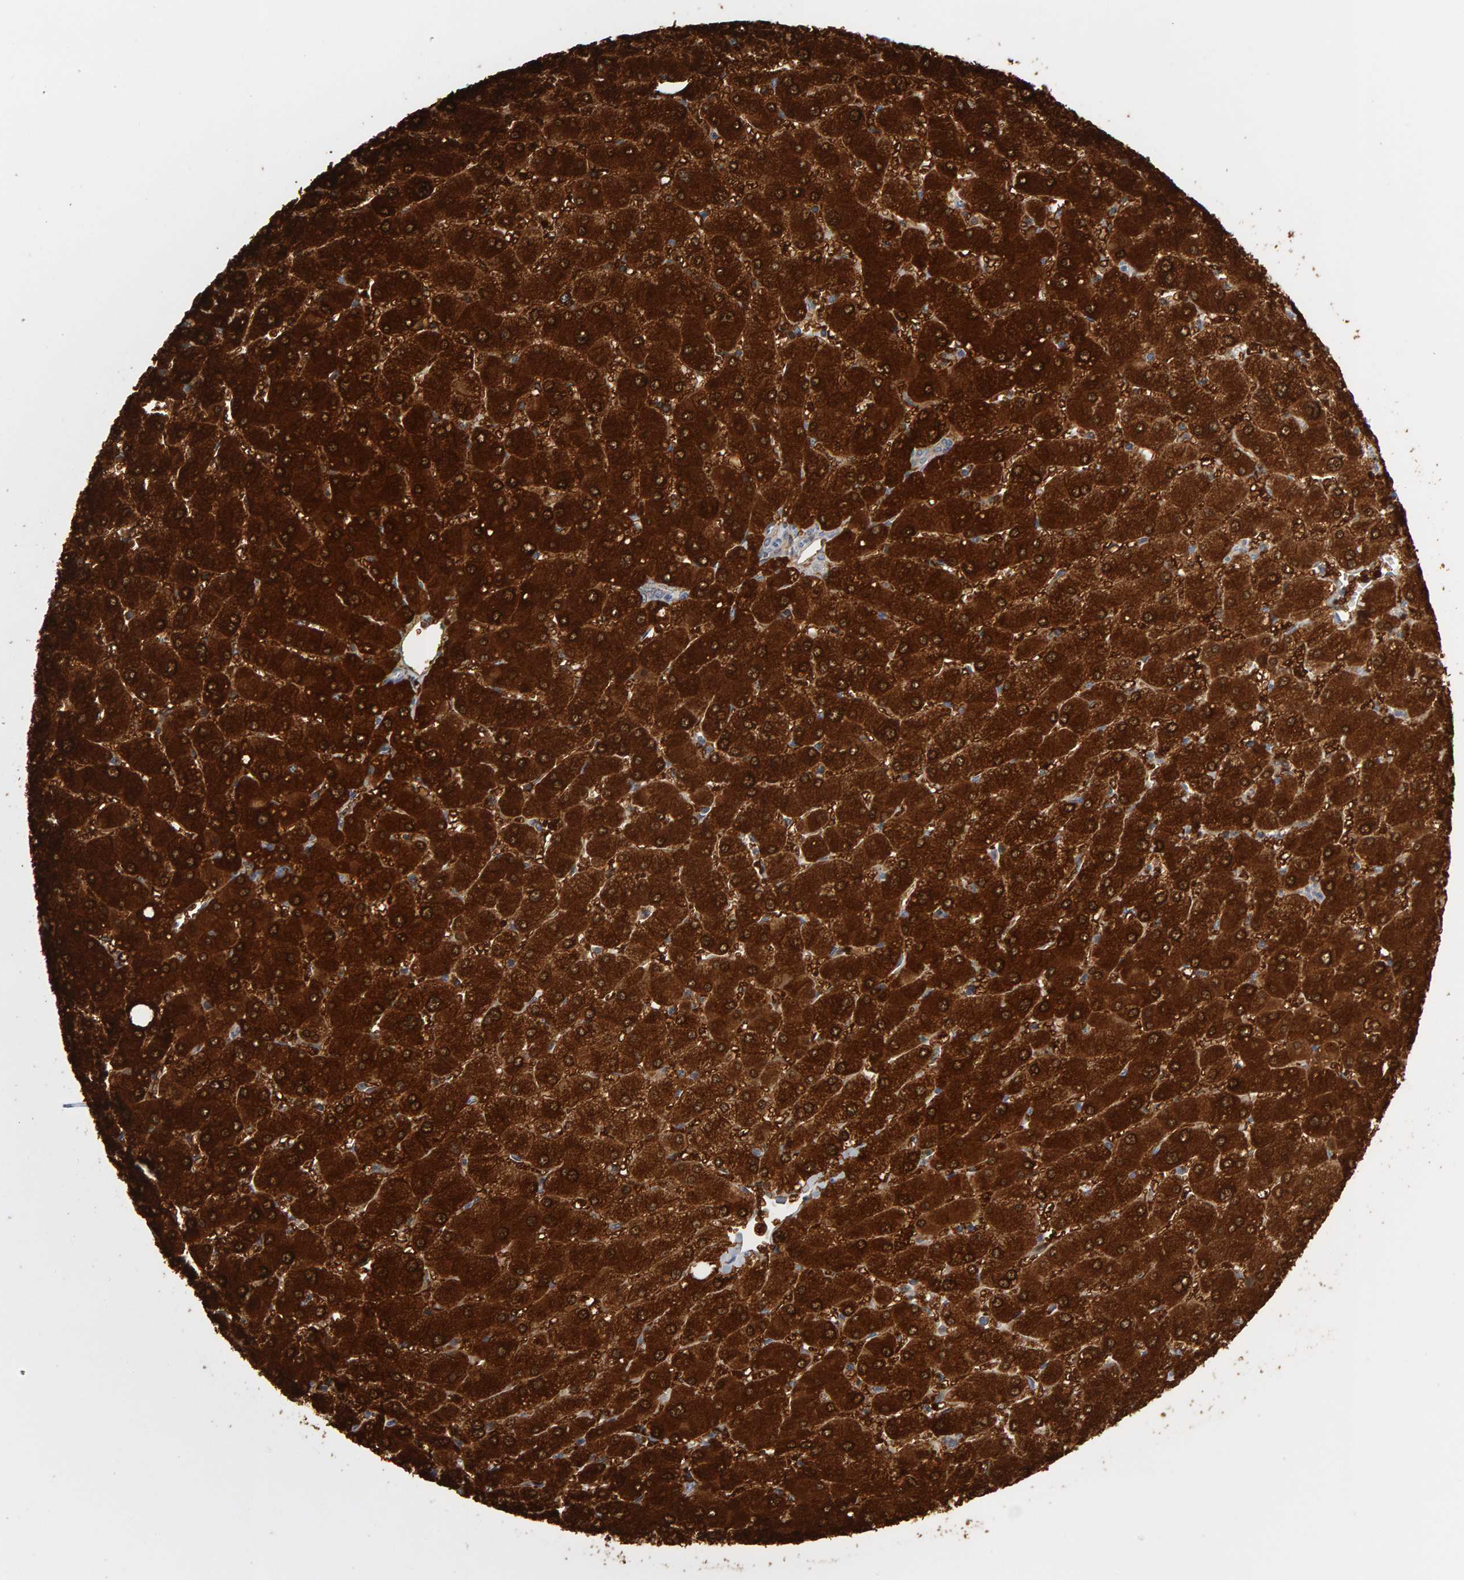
{"staining": {"intensity": "negative", "quantity": "none", "location": "none"}, "tissue": "liver", "cell_type": "Cholangiocytes", "image_type": "normal", "snomed": [{"axis": "morphology", "description": "Normal tissue, NOS"}, {"axis": "topography", "description": "Liver"}], "caption": "Cholangiocytes are negative for protein expression in normal human liver. (DAB immunohistochemistry, high magnification).", "gene": "CTH", "patient": {"sex": "male", "age": 55}}